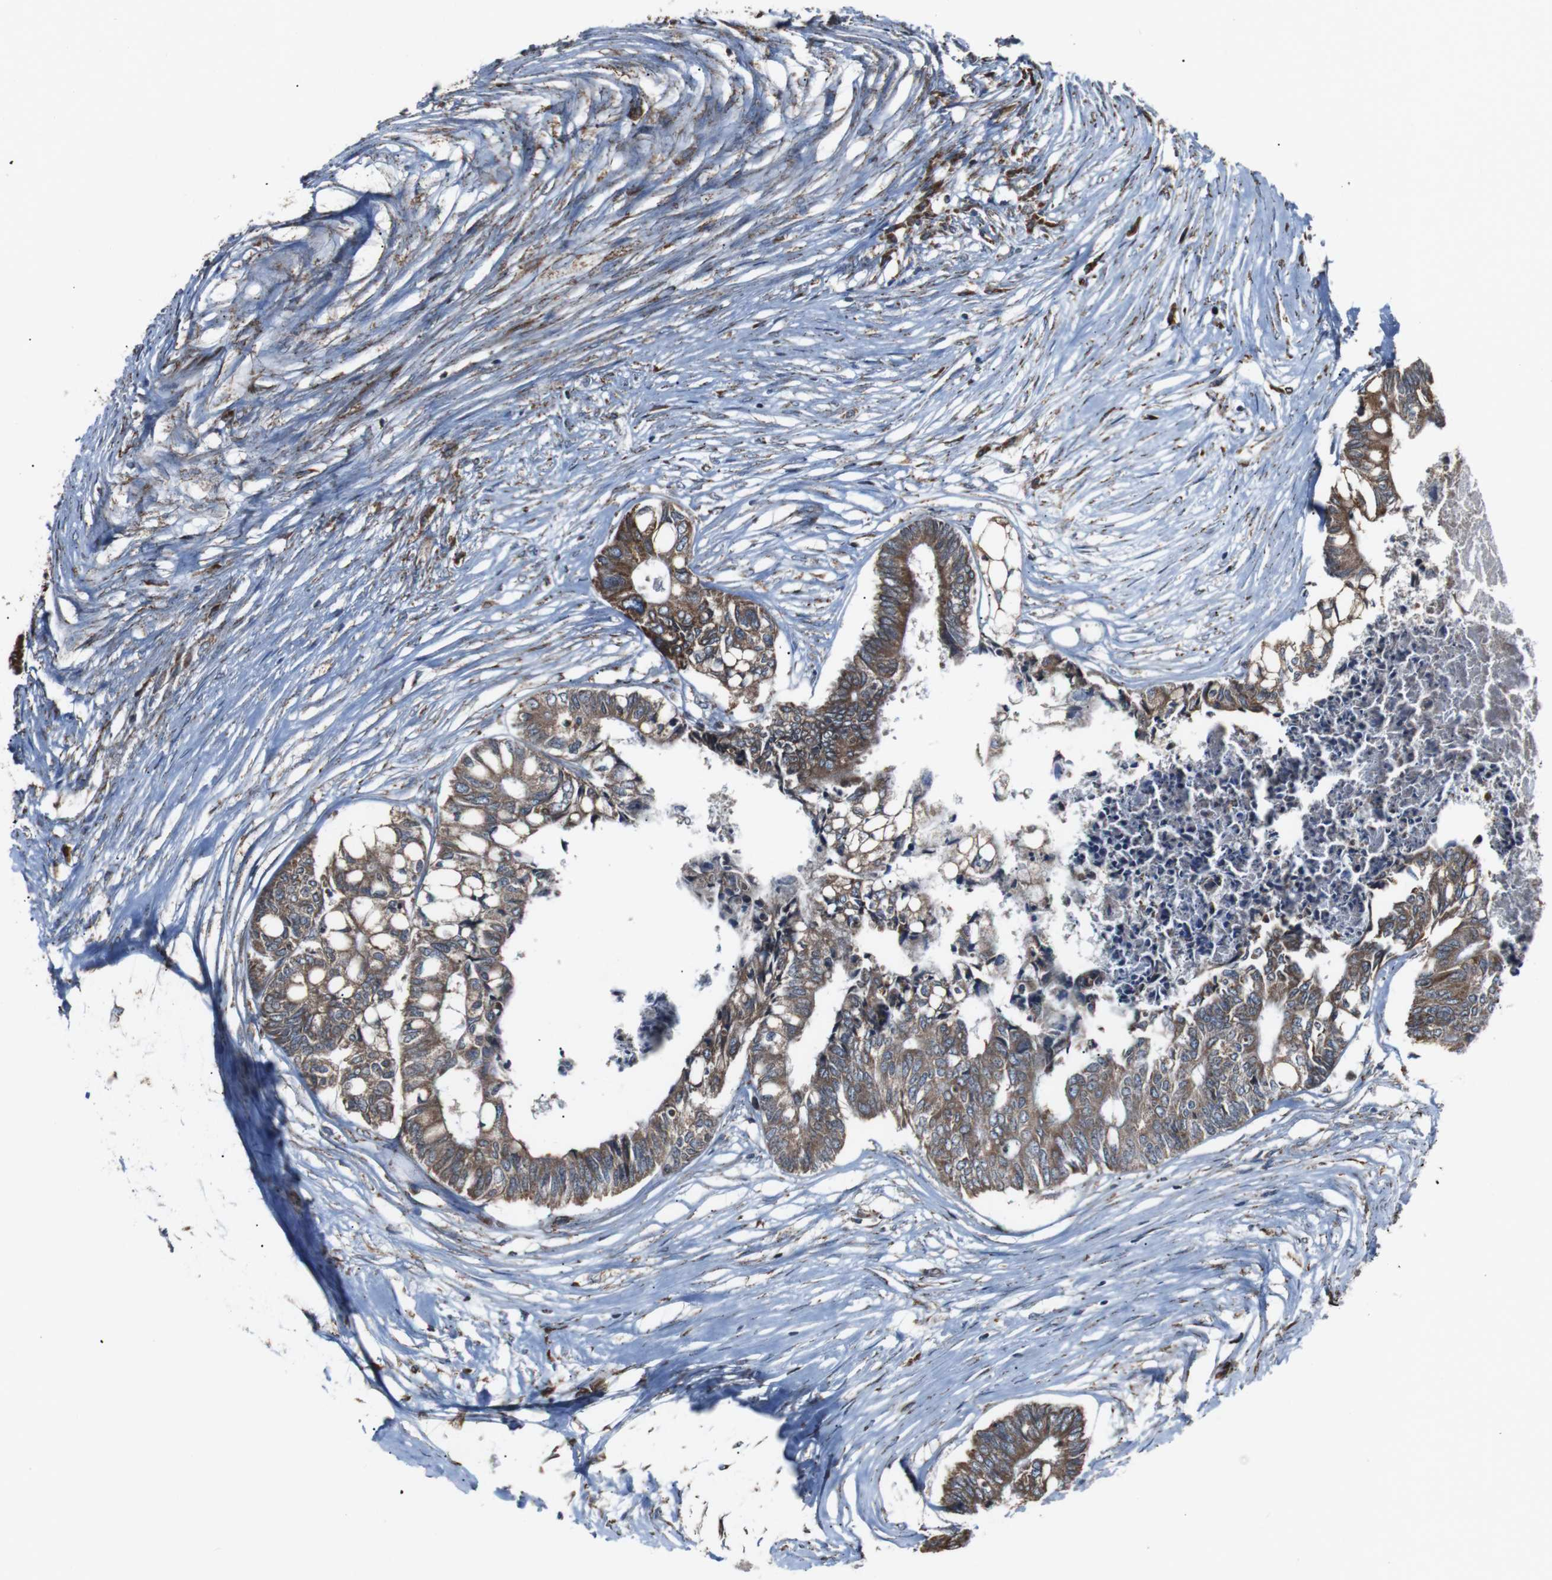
{"staining": {"intensity": "moderate", "quantity": ">75%", "location": "cytoplasmic/membranous"}, "tissue": "colorectal cancer", "cell_type": "Tumor cells", "image_type": "cancer", "snomed": [{"axis": "morphology", "description": "Adenocarcinoma, NOS"}, {"axis": "topography", "description": "Rectum"}], "caption": "Protein staining of colorectal cancer tissue reveals moderate cytoplasmic/membranous expression in about >75% of tumor cells.", "gene": "CISD2", "patient": {"sex": "male", "age": 63}}